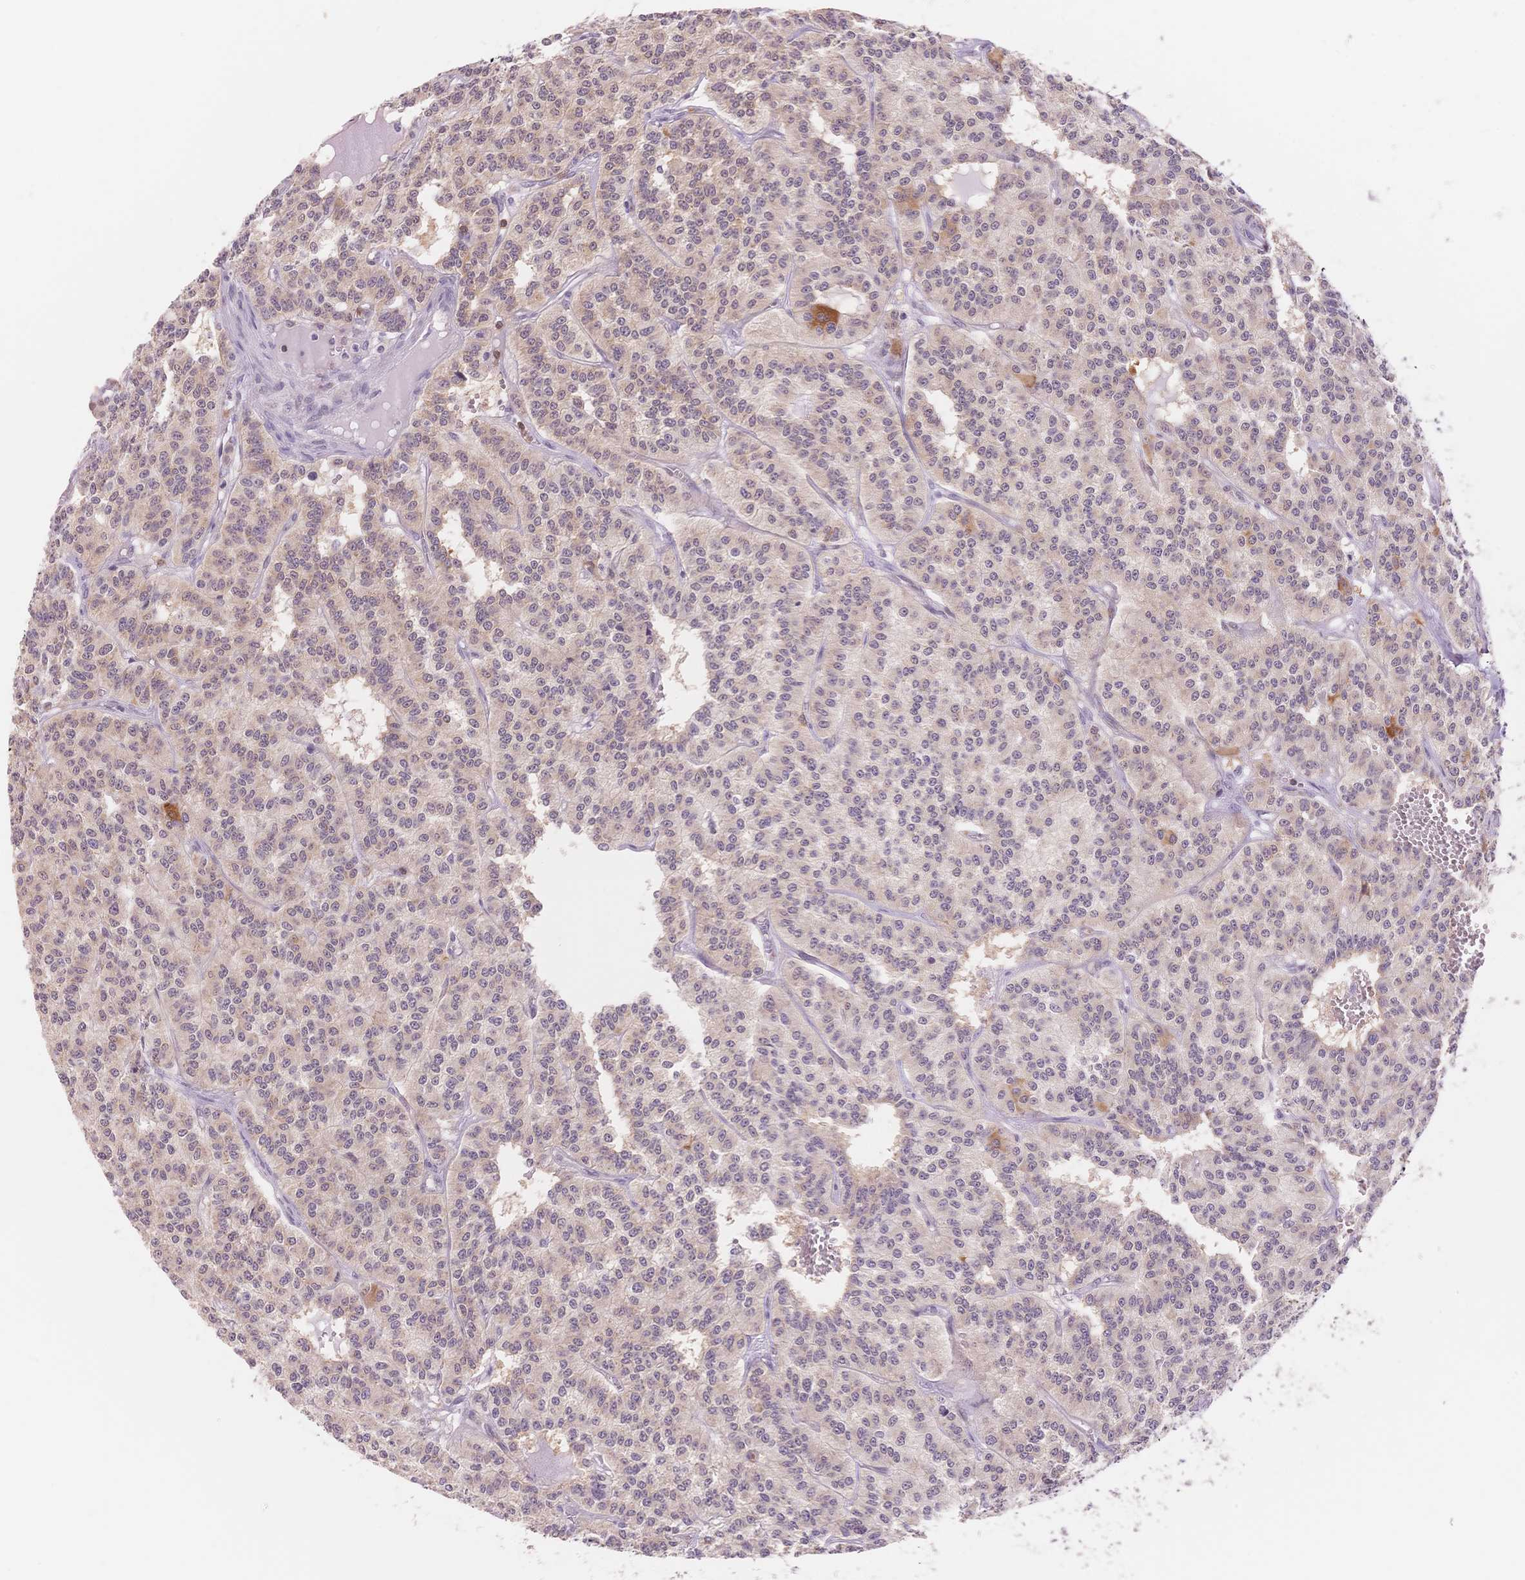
{"staining": {"intensity": "weak", "quantity": "25%-75%", "location": "cytoplasmic/membranous"}, "tissue": "carcinoid", "cell_type": "Tumor cells", "image_type": "cancer", "snomed": [{"axis": "morphology", "description": "Carcinoid, malignant, NOS"}, {"axis": "topography", "description": "Lung"}], "caption": "Protein staining of malignant carcinoid tissue displays weak cytoplasmic/membranous staining in approximately 25%-75% of tumor cells.", "gene": "STK39", "patient": {"sex": "female", "age": 71}}